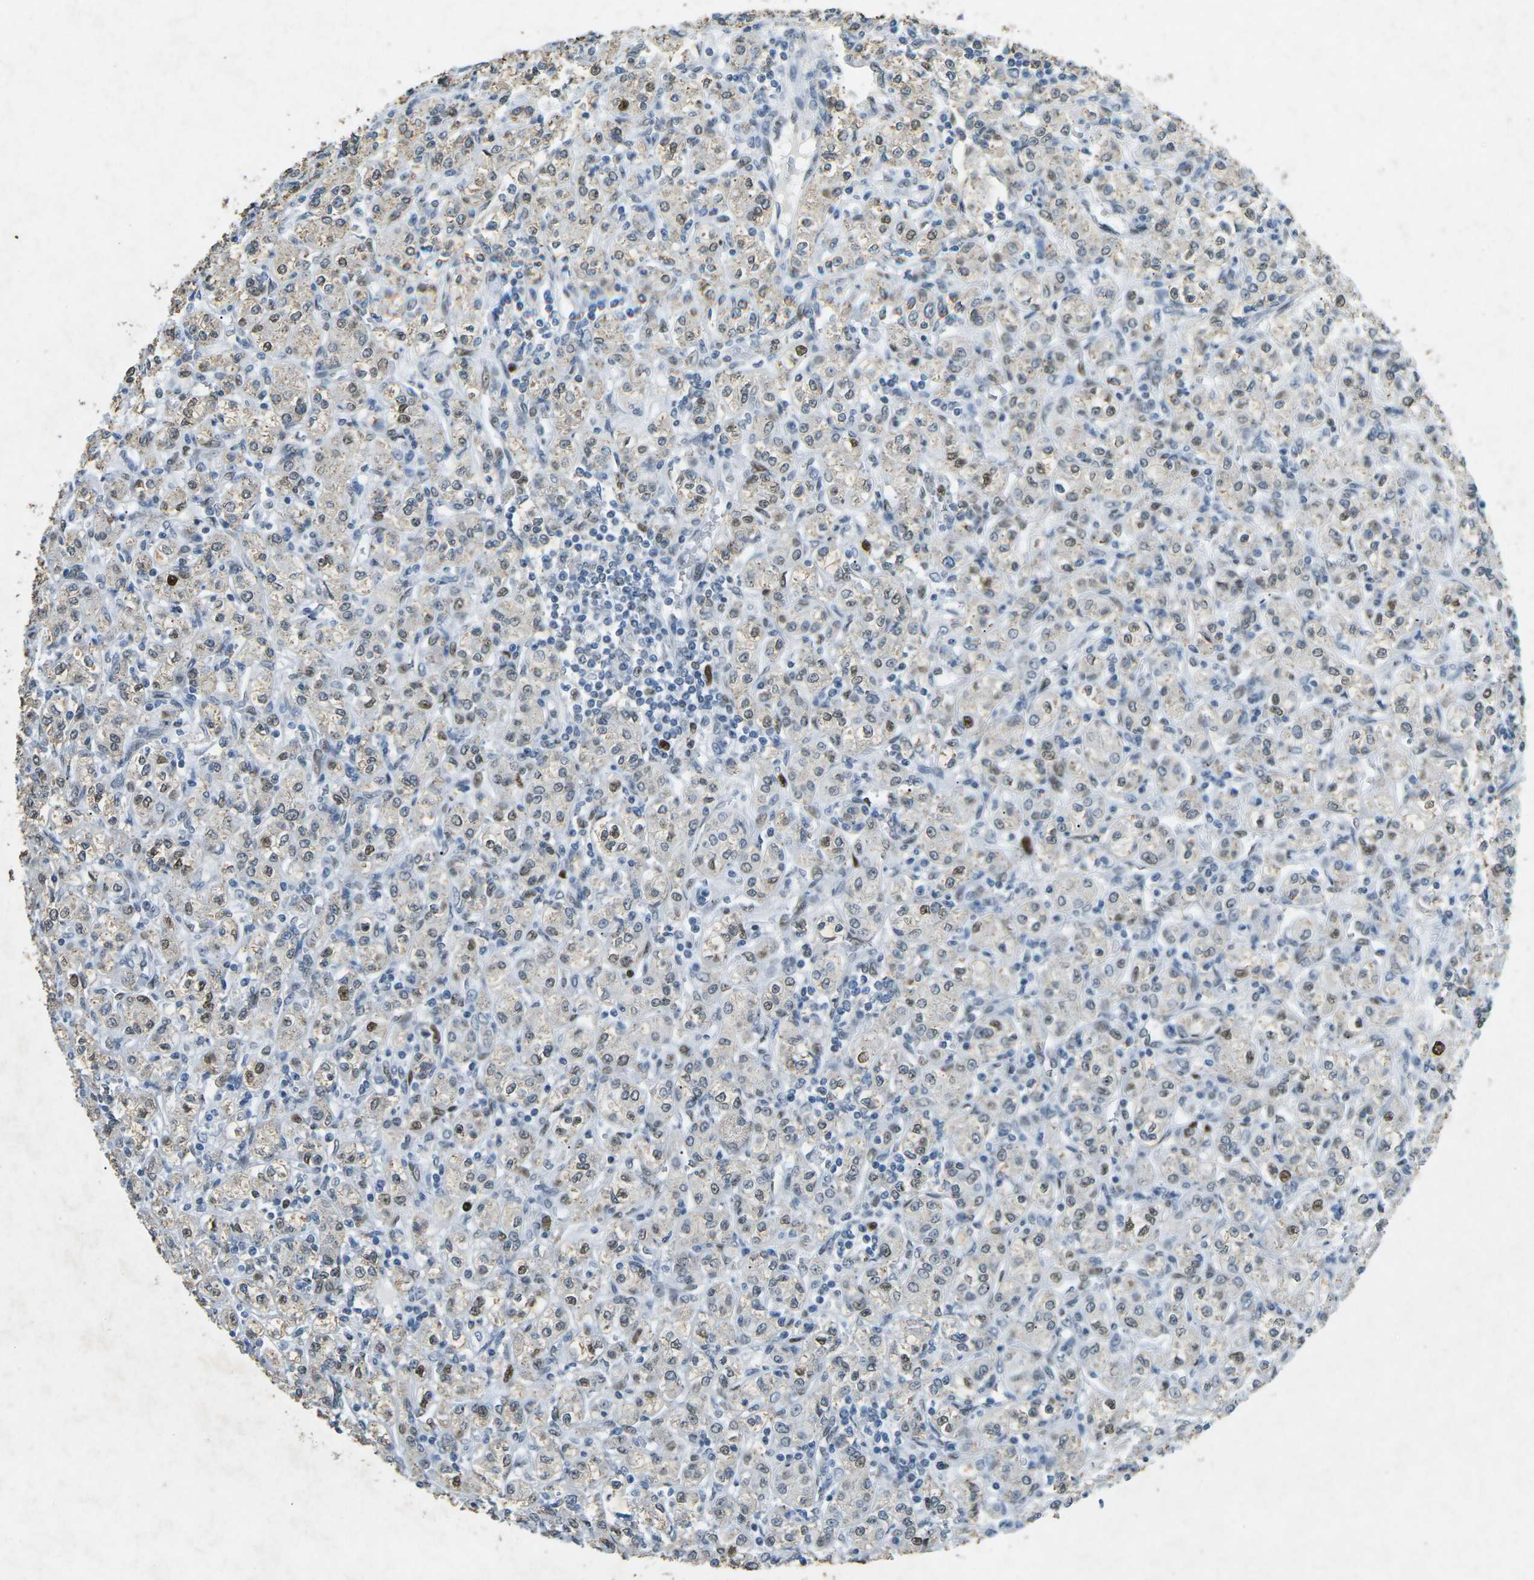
{"staining": {"intensity": "moderate", "quantity": "<25%", "location": "nuclear"}, "tissue": "renal cancer", "cell_type": "Tumor cells", "image_type": "cancer", "snomed": [{"axis": "morphology", "description": "Adenocarcinoma, NOS"}, {"axis": "topography", "description": "Kidney"}], "caption": "Protein expression analysis of human renal cancer (adenocarcinoma) reveals moderate nuclear positivity in approximately <25% of tumor cells.", "gene": "RB1", "patient": {"sex": "male", "age": 77}}